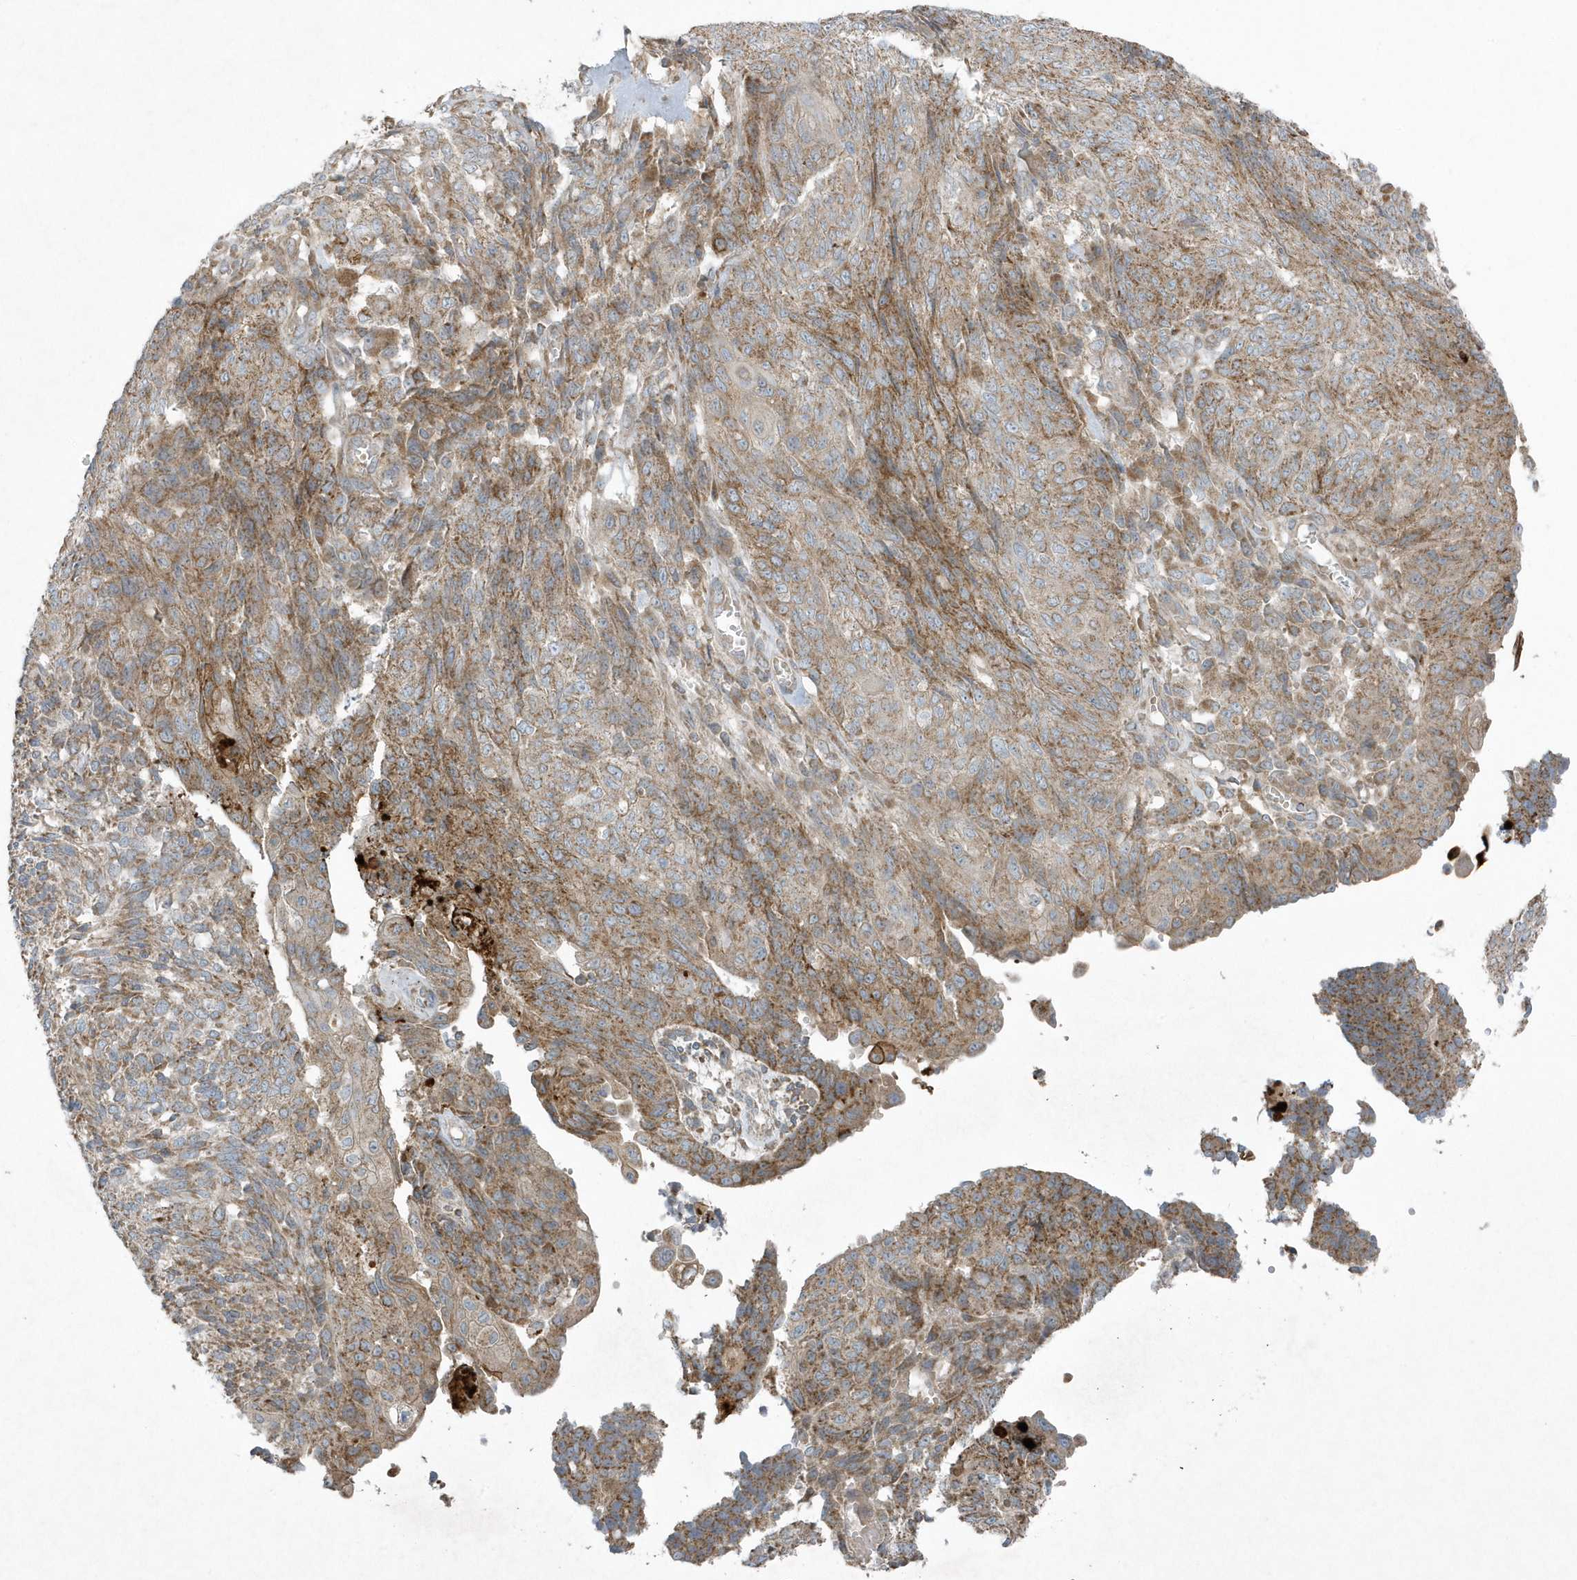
{"staining": {"intensity": "moderate", "quantity": ">75%", "location": "cytoplasmic/membranous"}, "tissue": "endometrial cancer", "cell_type": "Tumor cells", "image_type": "cancer", "snomed": [{"axis": "morphology", "description": "Adenocarcinoma, NOS"}, {"axis": "topography", "description": "Endometrium"}], "caption": "Endometrial adenocarcinoma stained for a protein (brown) displays moderate cytoplasmic/membranous positive staining in approximately >75% of tumor cells.", "gene": "SLC38A2", "patient": {"sex": "female", "age": 32}}